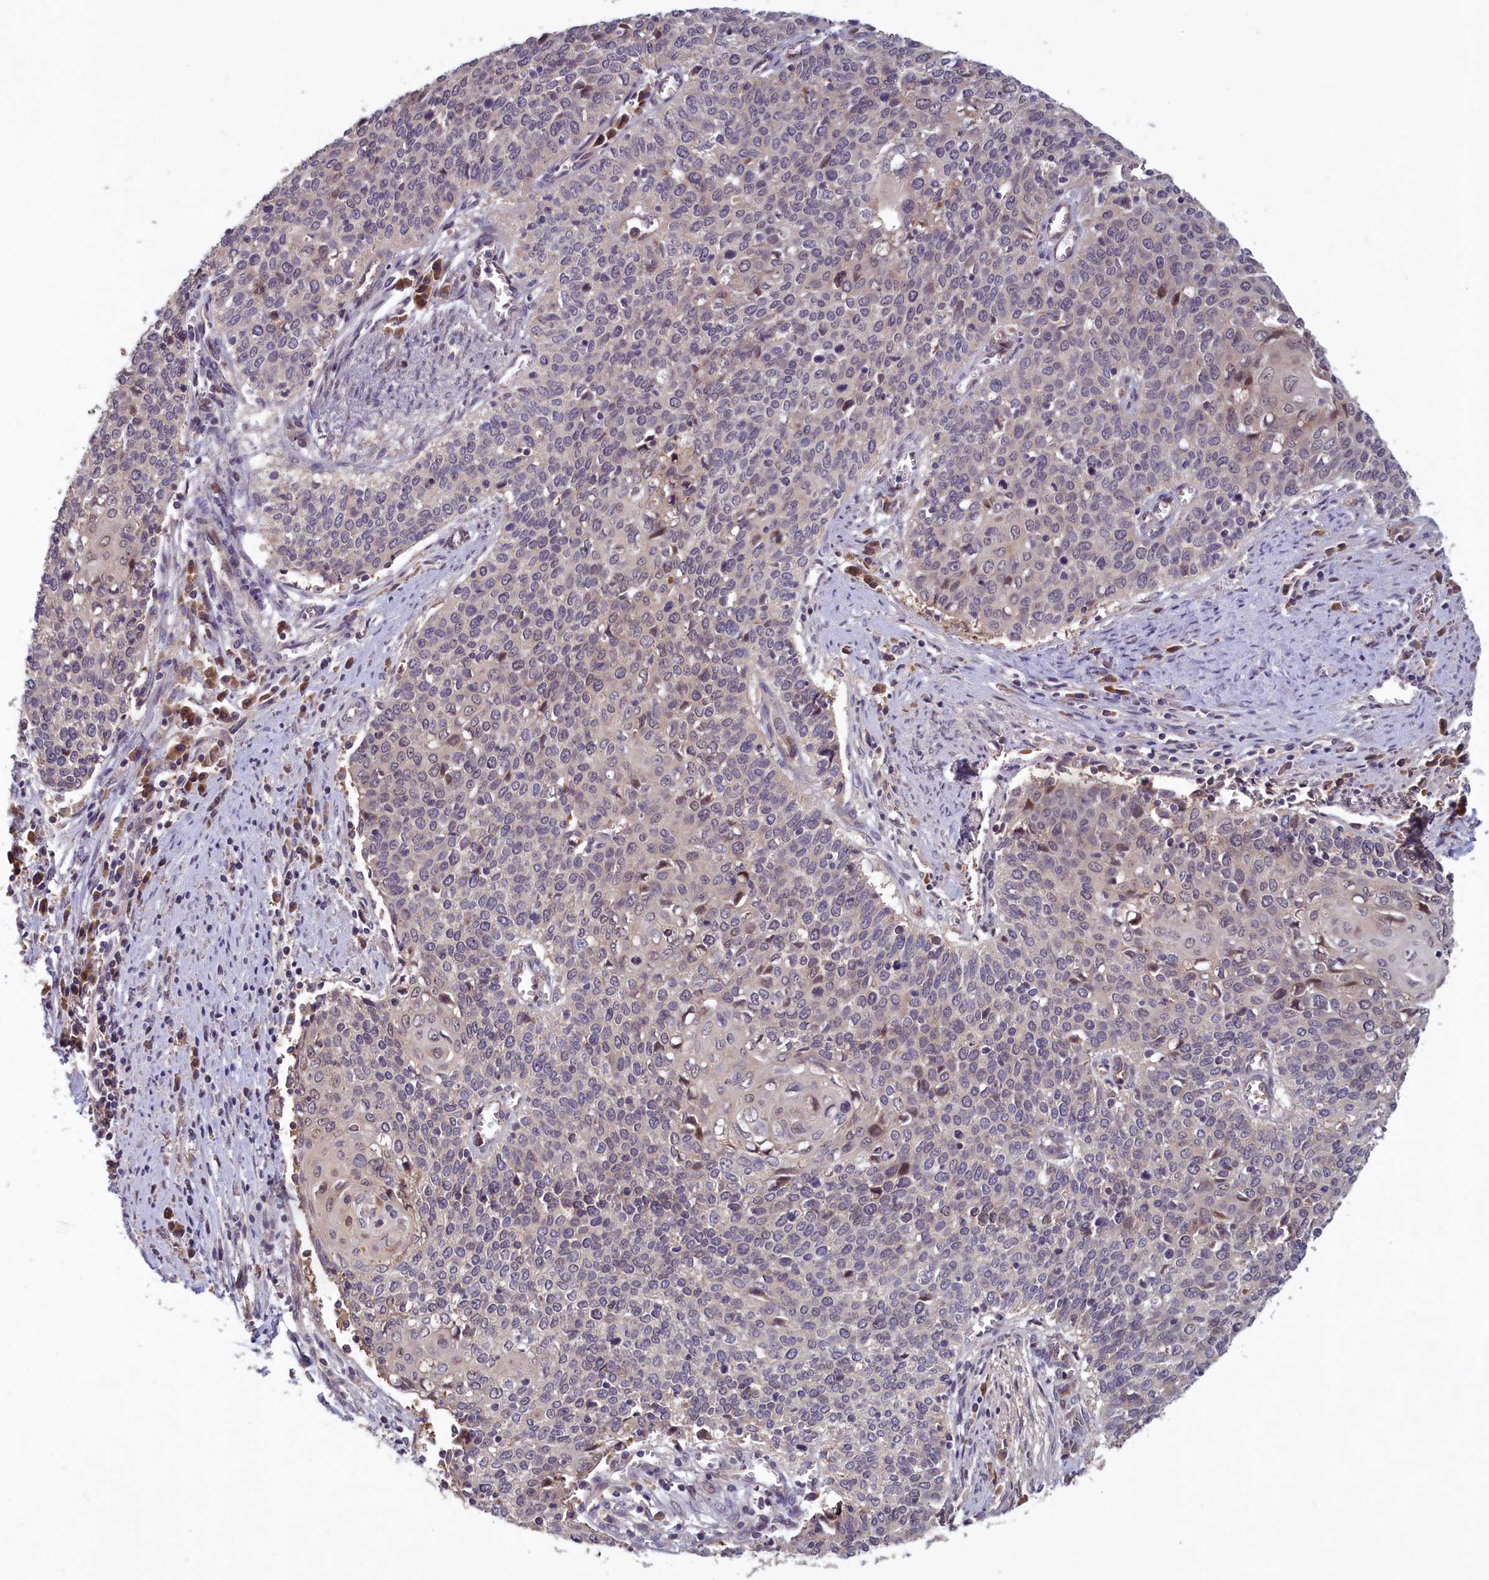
{"staining": {"intensity": "negative", "quantity": "none", "location": "none"}, "tissue": "cervical cancer", "cell_type": "Tumor cells", "image_type": "cancer", "snomed": [{"axis": "morphology", "description": "Squamous cell carcinoma, NOS"}, {"axis": "topography", "description": "Cervix"}], "caption": "IHC micrograph of cervical cancer (squamous cell carcinoma) stained for a protein (brown), which exhibits no staining in tumor cells.", "gene": "CCDC15", "patient": {"sex": "female", "age": 39}}